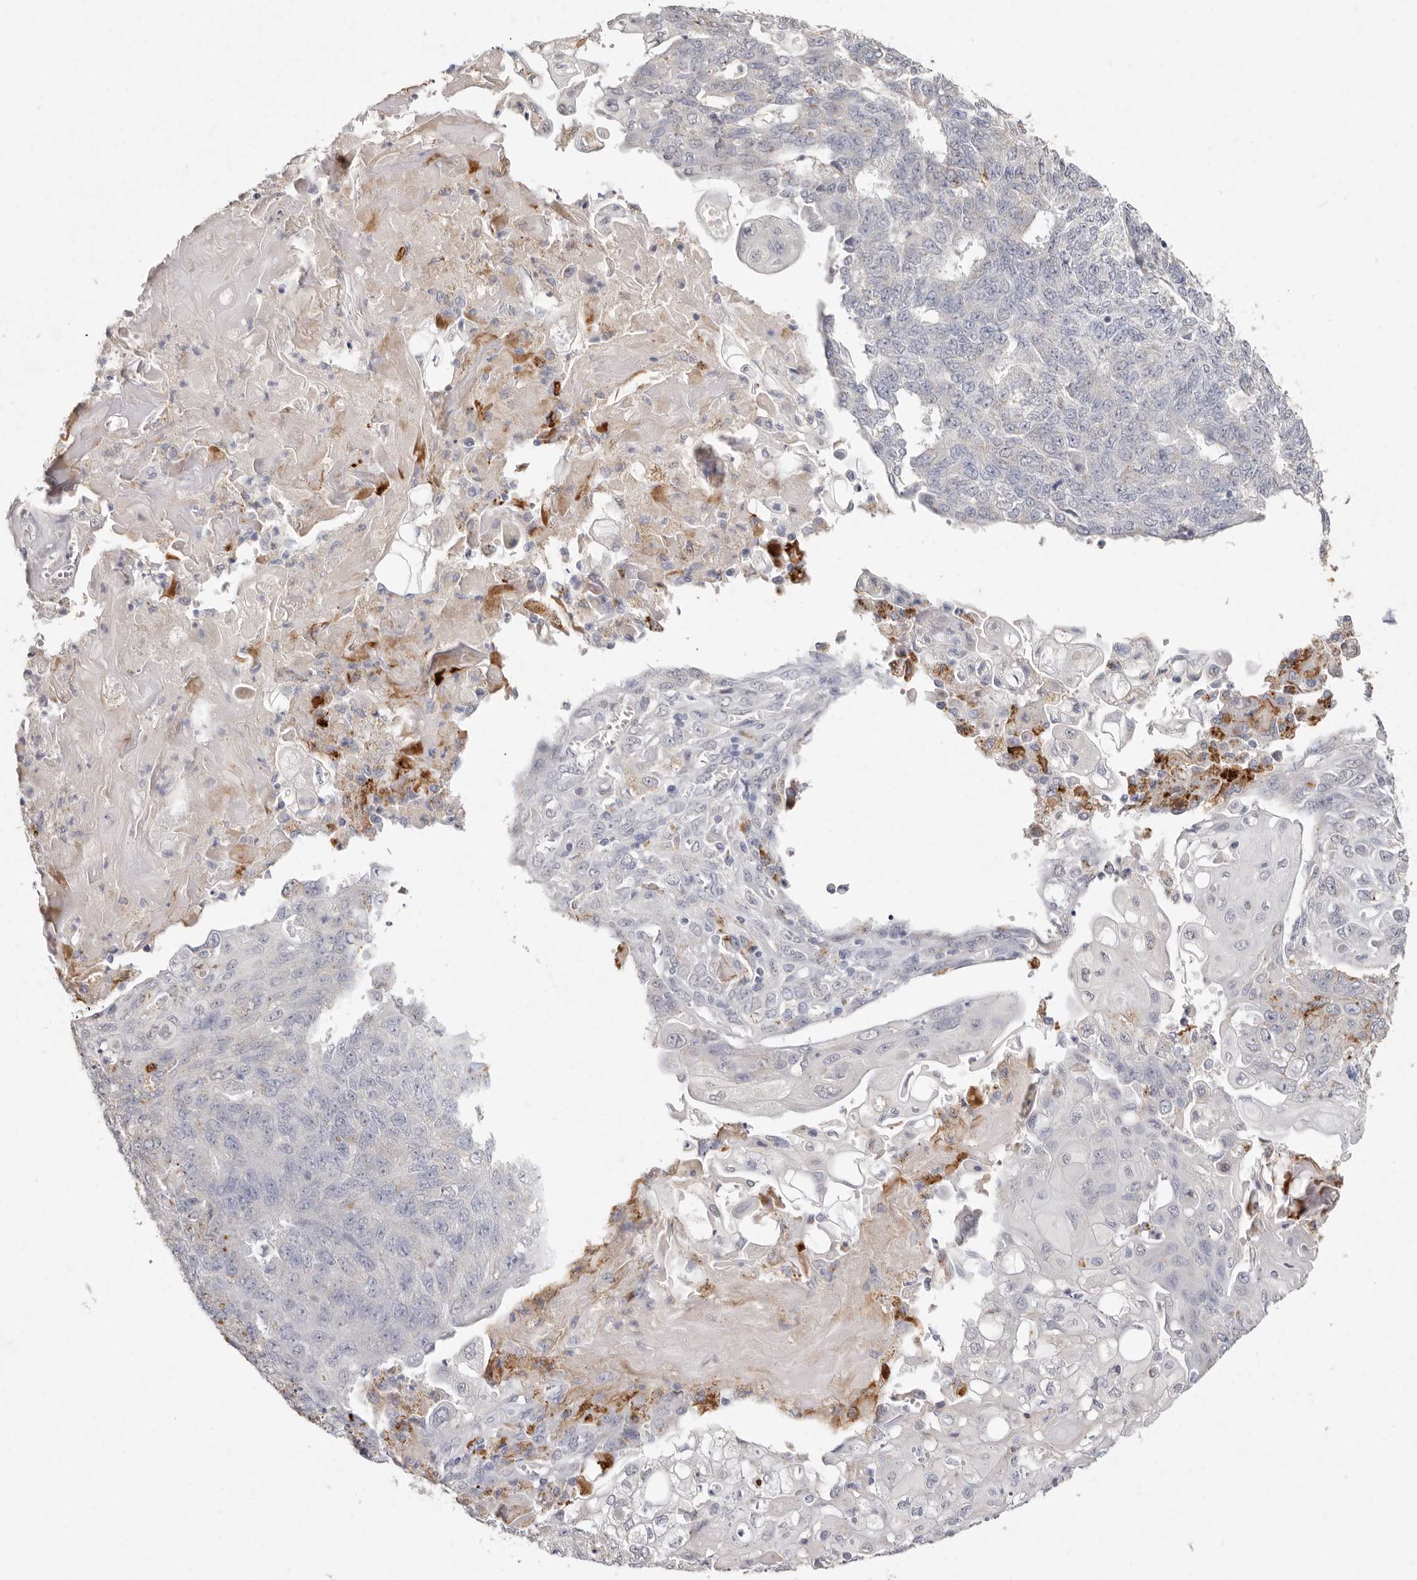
{"staining": {"intensity": "moderate", "quantity": "<25%", "location": "cytoplasmic/membranous"}, "tissue": "endometrial cancer", "cell_type": "Tumor cells", "image_type": "cancer", "snomed": [{"axis": "morphology", "description": "Adenocarcinoma, NOS"}, {"axis": "topography", "description": "Endometrium"}], "caption": "Immunohistochemistry (IHC) of endometrial cancer (adenocarcinoma) displays low levels of moderate cytoplasmic/membranous positivity in about <25% of tumor cells.", "gene": "FAM185A", "patient": {"sex": "female", "age": 32}}